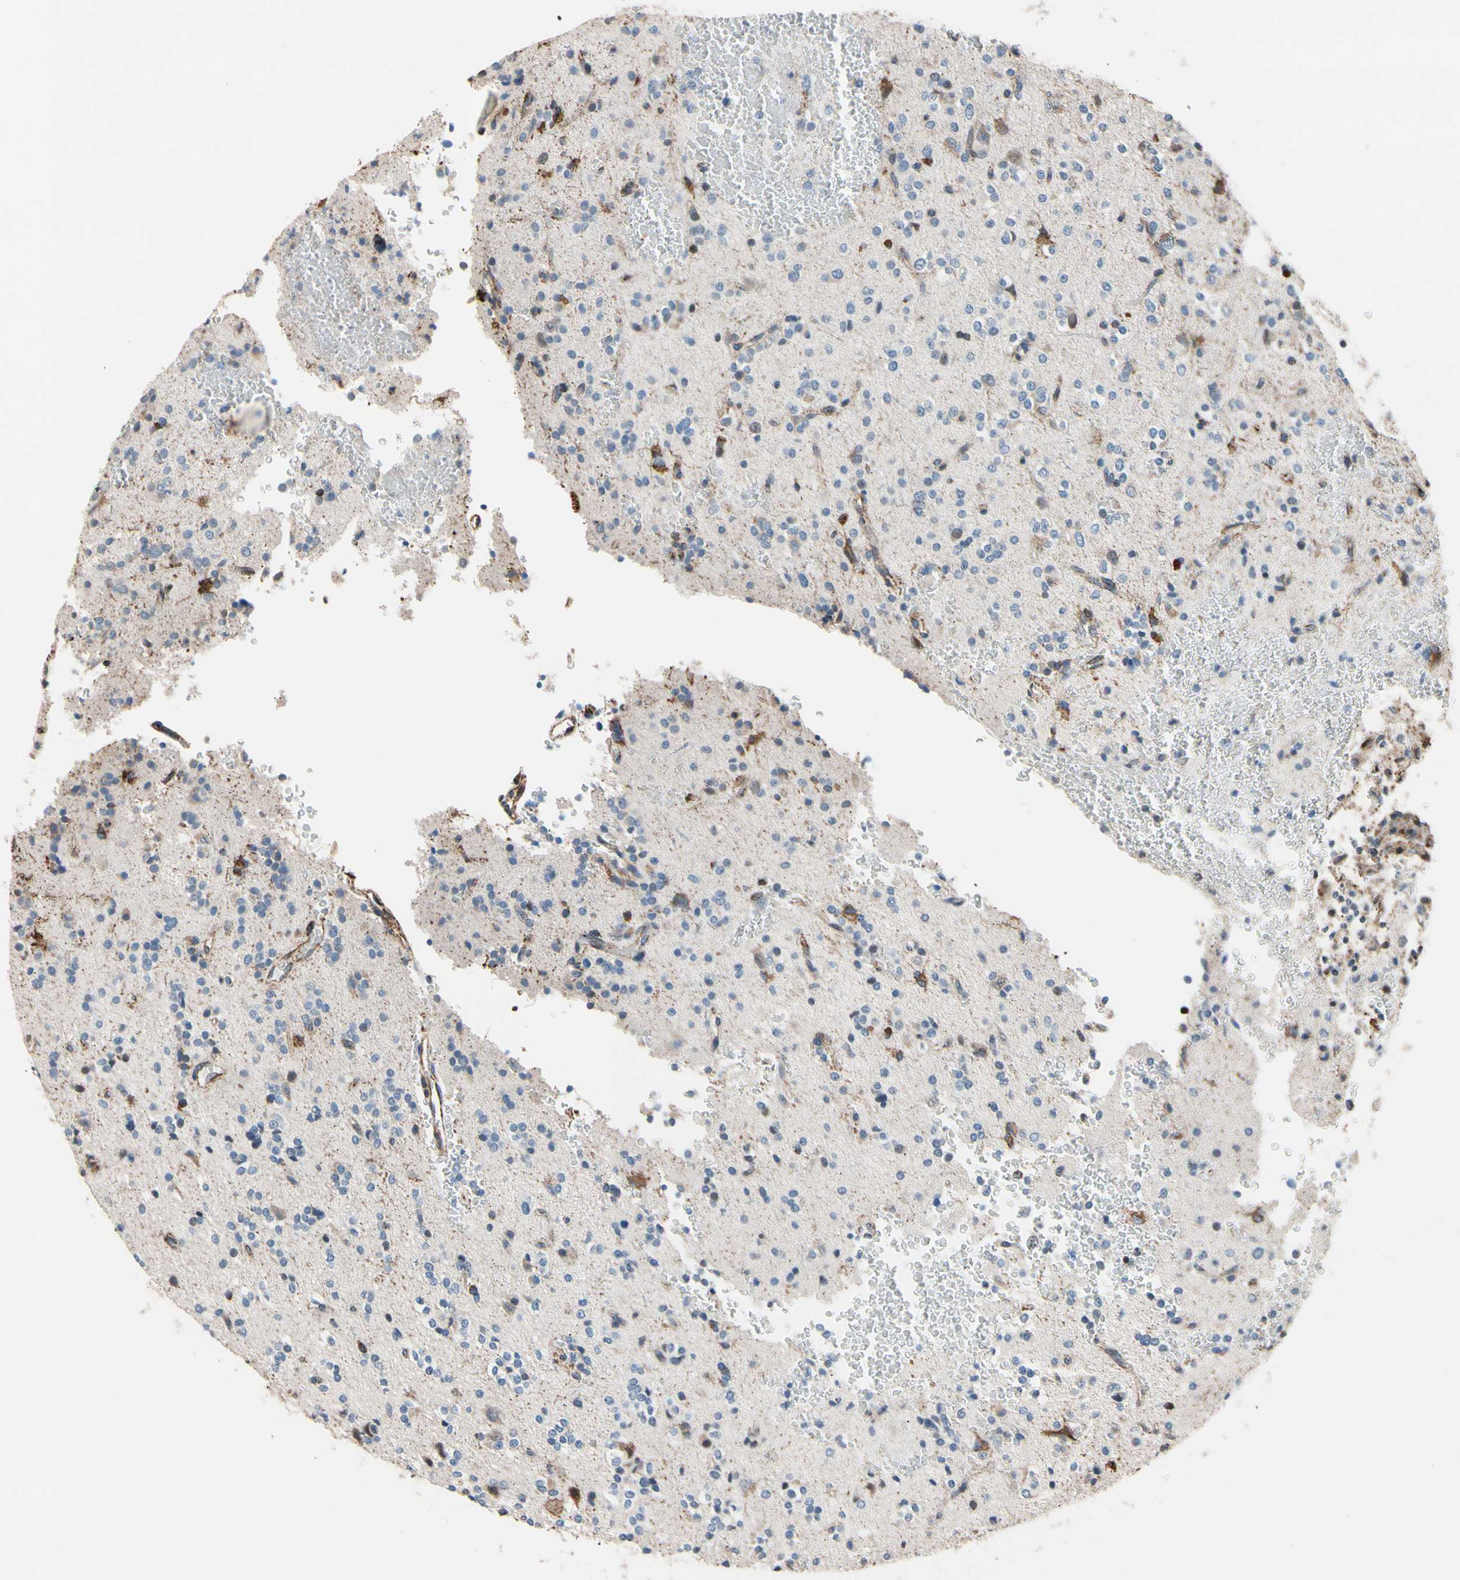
{"staining": {"intensity": "moderate", "quantity": "25%-75%", "location": "cytoplasmic/membranous"}, "tissue": "glioma", "cell_type": "Tumor cells", "image_type": "cancer", "snomed": [{"axis": "morphology", "description": "Glioma, malignant, High grade"}, {"axis": "topography", "description": "Brain"}], "caption": "The image displays staining of malignant glioma (high-grade), revealing moderate cytoplasmic/membranous protein staining (brown color) within tumor cells. The protein of interest is shown in brown color, while the nuclei are stained blue.", "gene": "TMEM176A", "patient": {"sex": "male", "age": 47}}